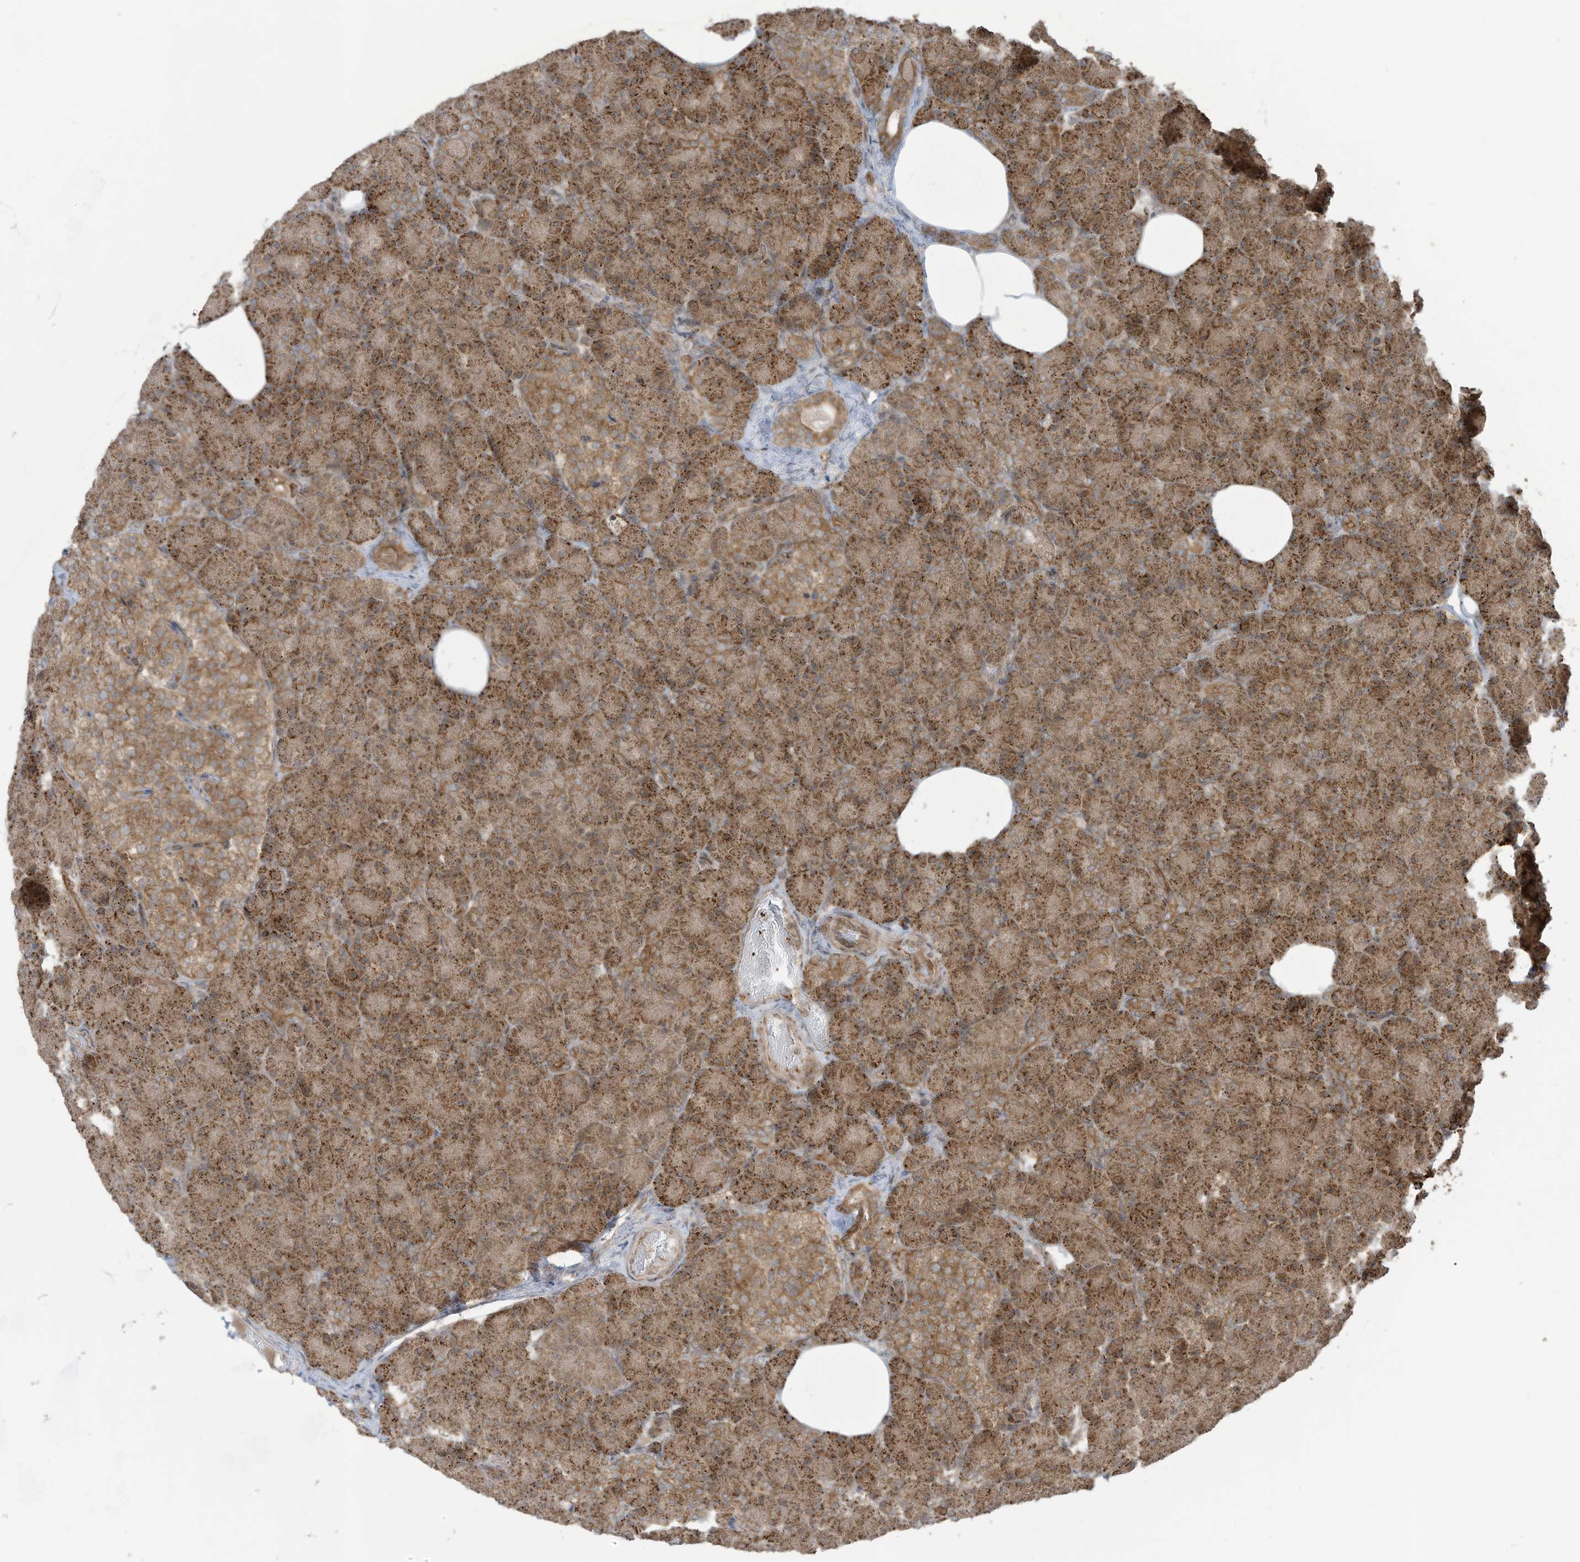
{"staining": {"intensity": "moderate", "quantity": ">75%", "location": "cytoplasmic/membranous"}, "tissue": "pancreas", "cell_type": "Exocrine glandular cells", "image_type": "normal", "snomed": [{"axis": "morphology", "description": "Normal tissue, NOS"}, {"axis": "topography", "description": "Pancreas"}], "caption": "Immunohistochemistry (IHC) staining of normal pancreas, which exhibits medium levels of moderate cytoplasmic/membranous staining in approximately >75% of exocrine glandular cells indicating moderate cytoplasmic/membranous protein expression. The staining was performed using DAB (brown) for protein detection and nuclei were counterstained in hematoxylin (blue).", "gene": "TRIM67", "patient": {"sex": "female", "age": 43}}